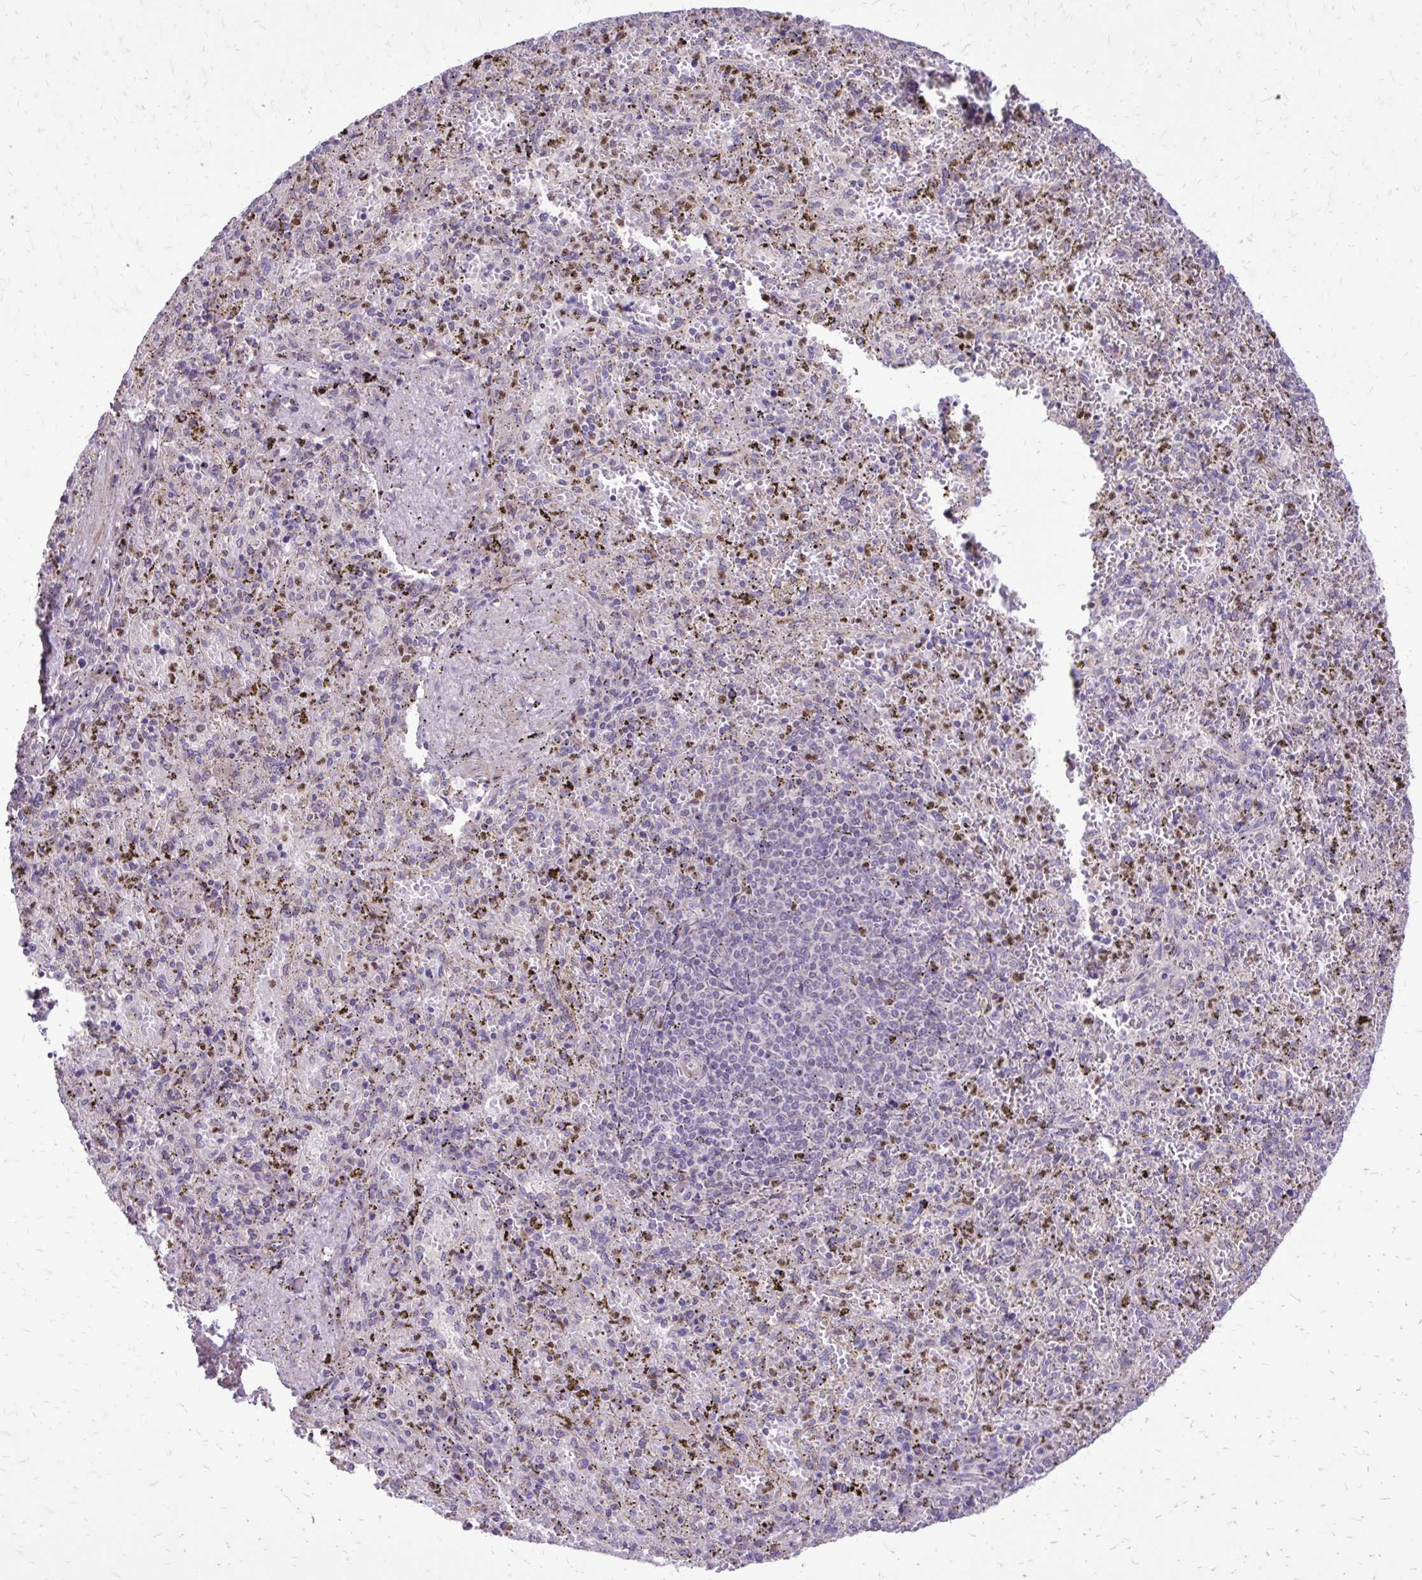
{"staining": {"intensity": "negative", "quantity": "none", "location": "none"}, "tissue": "spleen", "cell_type": "Cells in red pulp", "image_type": "normal", "snomed": [{"axis": "morphology", "description": "Normal tissue, NOS"}, {"axis": "topography", "description": "Spleen"}], "caption": "Immunohistochemical staining of benign spleen displays no significant positivity in cells in red pulp.", "gene": "ABCC3", "patient": {"sex": "female", "age": 50}}